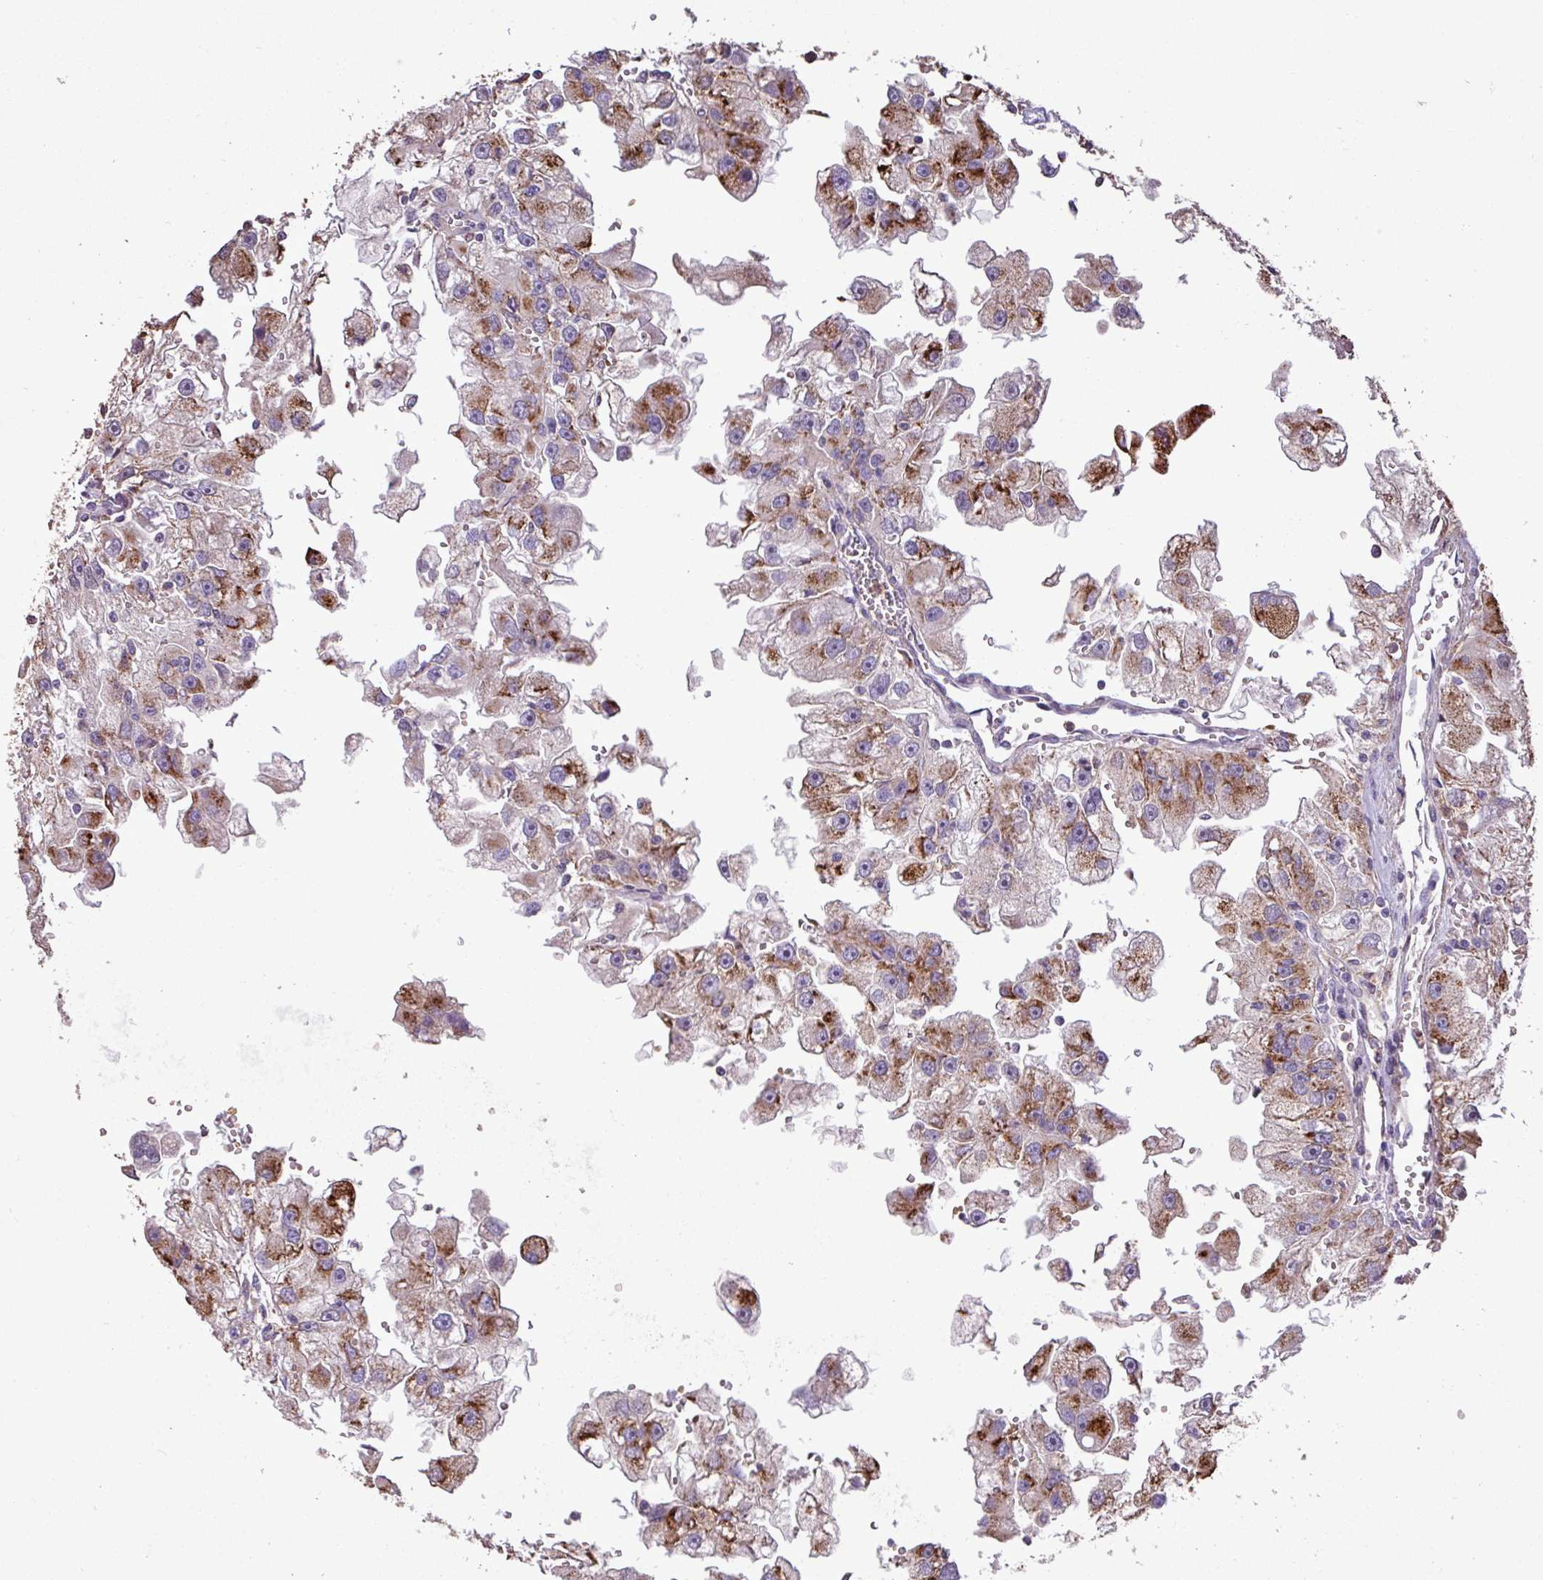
{"staining": {"intensity": "moderate", "quantity": ">75%", "location": "cytoplasmic/membranous"}, "tissue": "renal cancer", "cell_type": "Tumor cells", "image_type": "cancer", "snomed": [{"axis": "morphology", "description": "Adenocarcinoma, NOS"}, {"axis": "topography", "description": "Kidney"}], "caption": "A high-resolution image shows immunohistochemistry (IHC) staining of adenocarcinoma (renal), which exhibits moderate cytoplasmic/membranous expression in approximately >75% of tumor cells.", "gene": "CHST11", "patient": {"sex": "male", "age": 63}}